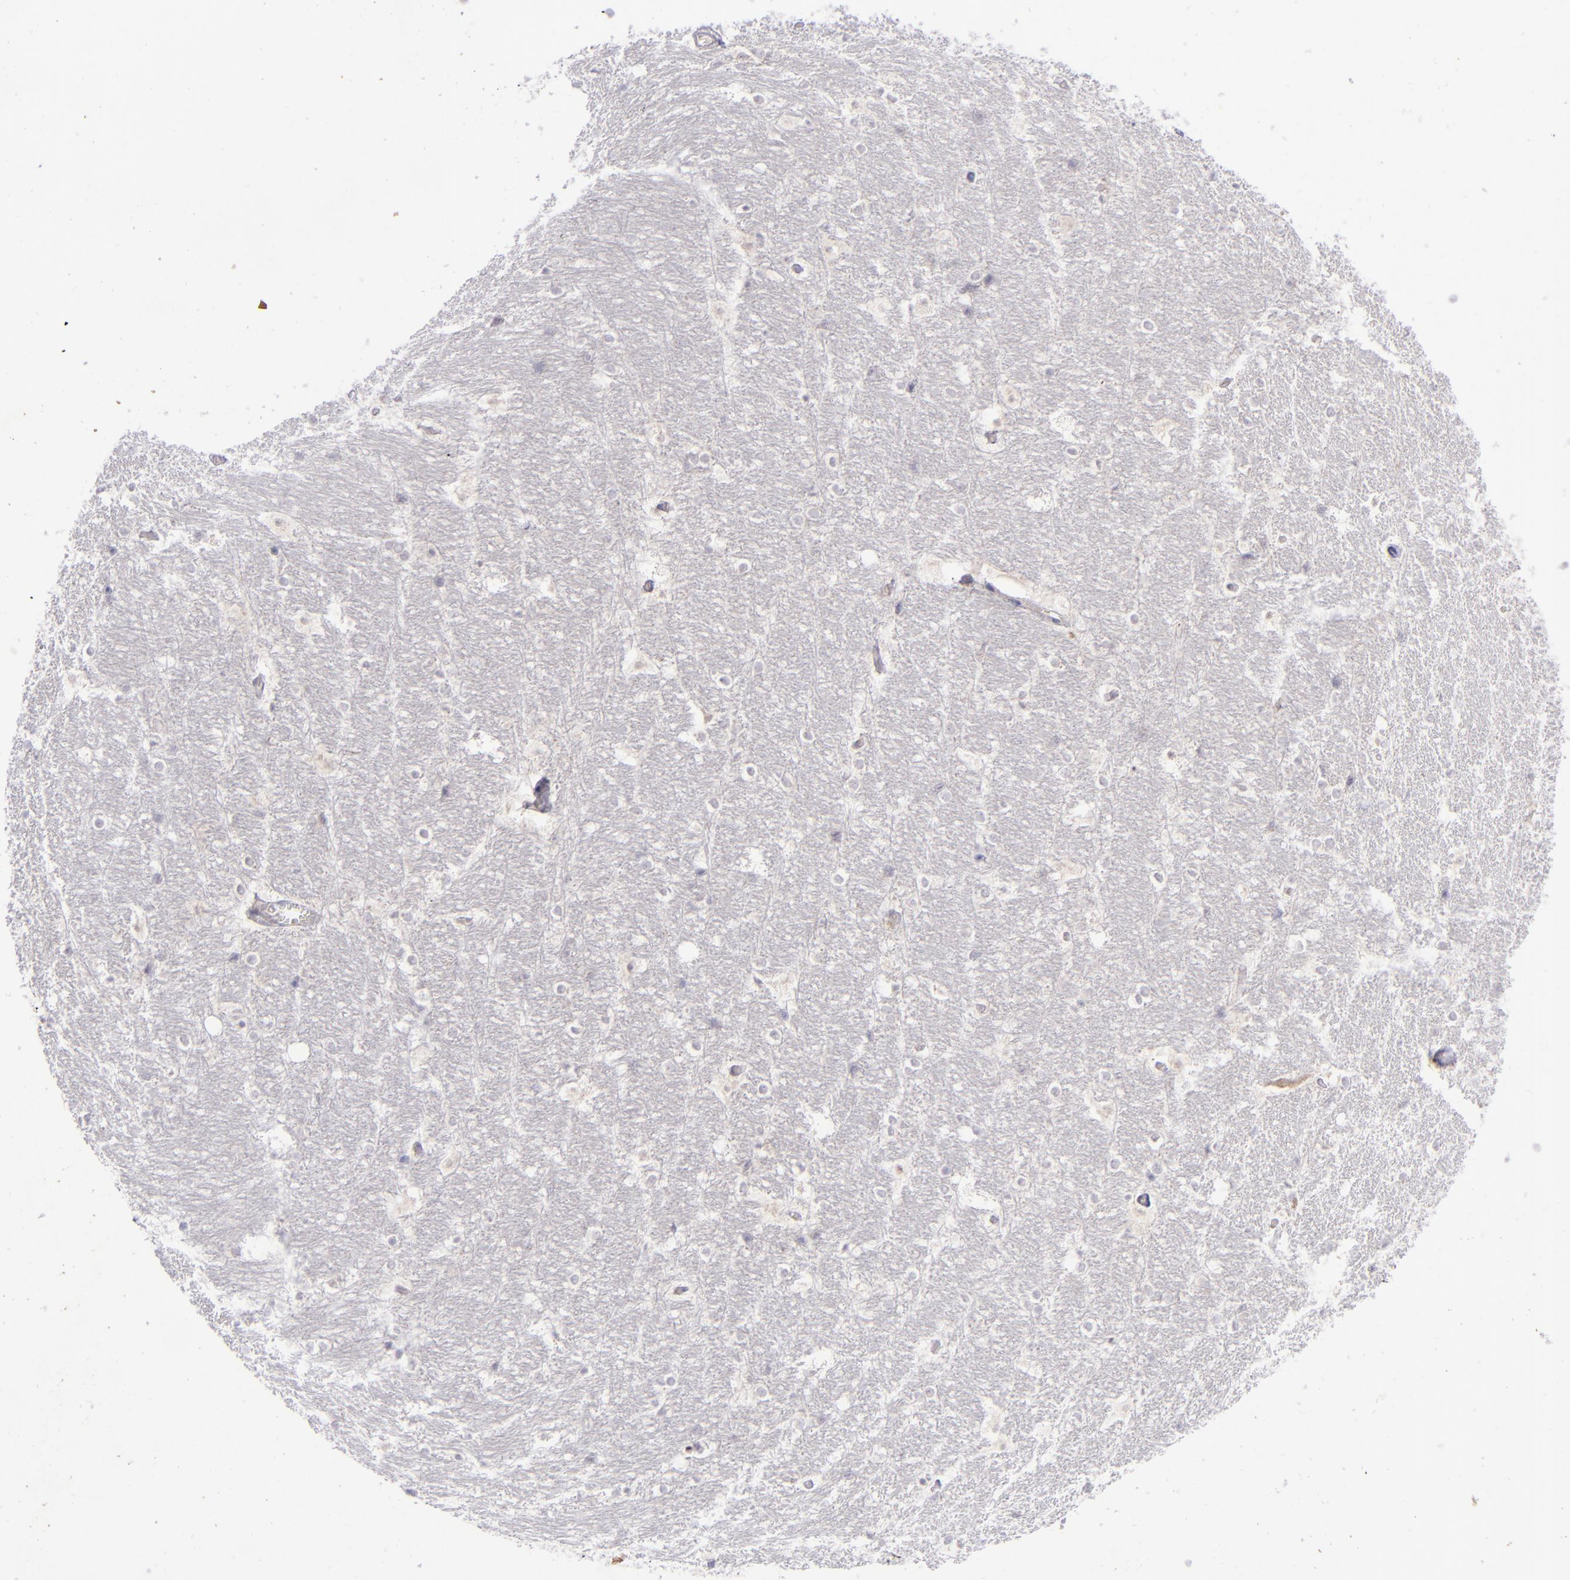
{"staining": {"intensity": "negative", "quantity": "none", "location": "none"}, "tissue": "hippocampus", "cell_type": "Glial cells", "image_type": "normal", "snomed": [{"axis": "morphology", "description": "Normal tissue, NOS"}, {"axis": "topography", "description": "Hippocampus"}], "caption": "IHC of normal hippocampus demonstrates no positivity in glial cells.", "gene": "EVPL", "patient": {"sex": "female", "age": 19}}